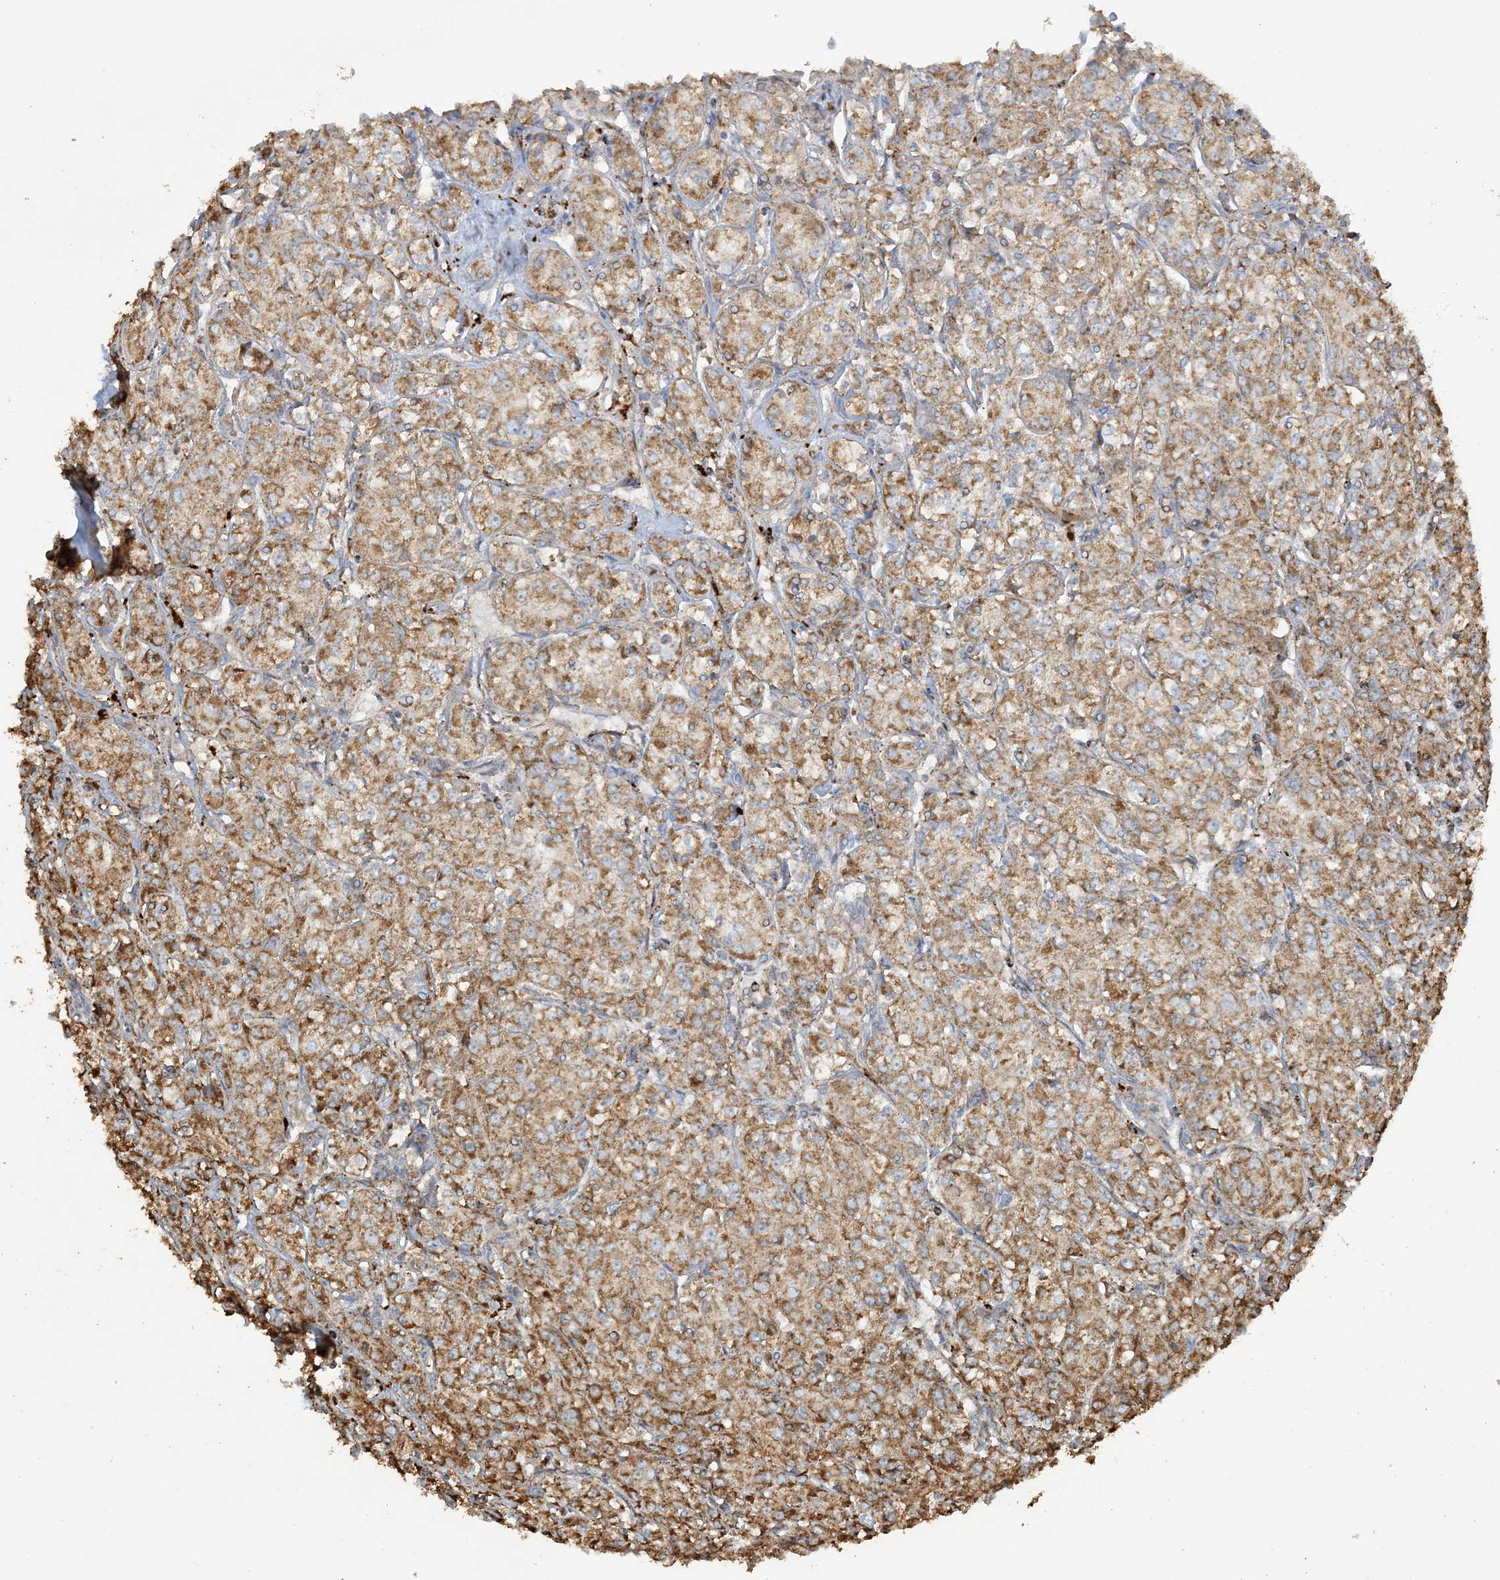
{"staining": {"intensity": "moderate", "quantity": ">75%", "location": "cytoplasmic/membranous"}, "tissue": "renal cancer", "cell_type": "Tumor cells", "image_type": "cancer", "snomed": [{"axis": "morphology", "description": "Adenocarcinoma, NOS"}, {"axis": "topography", "description": "Kidney"}], "caption": "The immunohistochemical stain highlights moderate cytoplasmic/membranous expression in tumor cells of renal cancer (adenocarcinoma) tissue. Nuclei are stained in blue.", "gene": "AGA", "patient": {"sex": "male", "age": 77}}